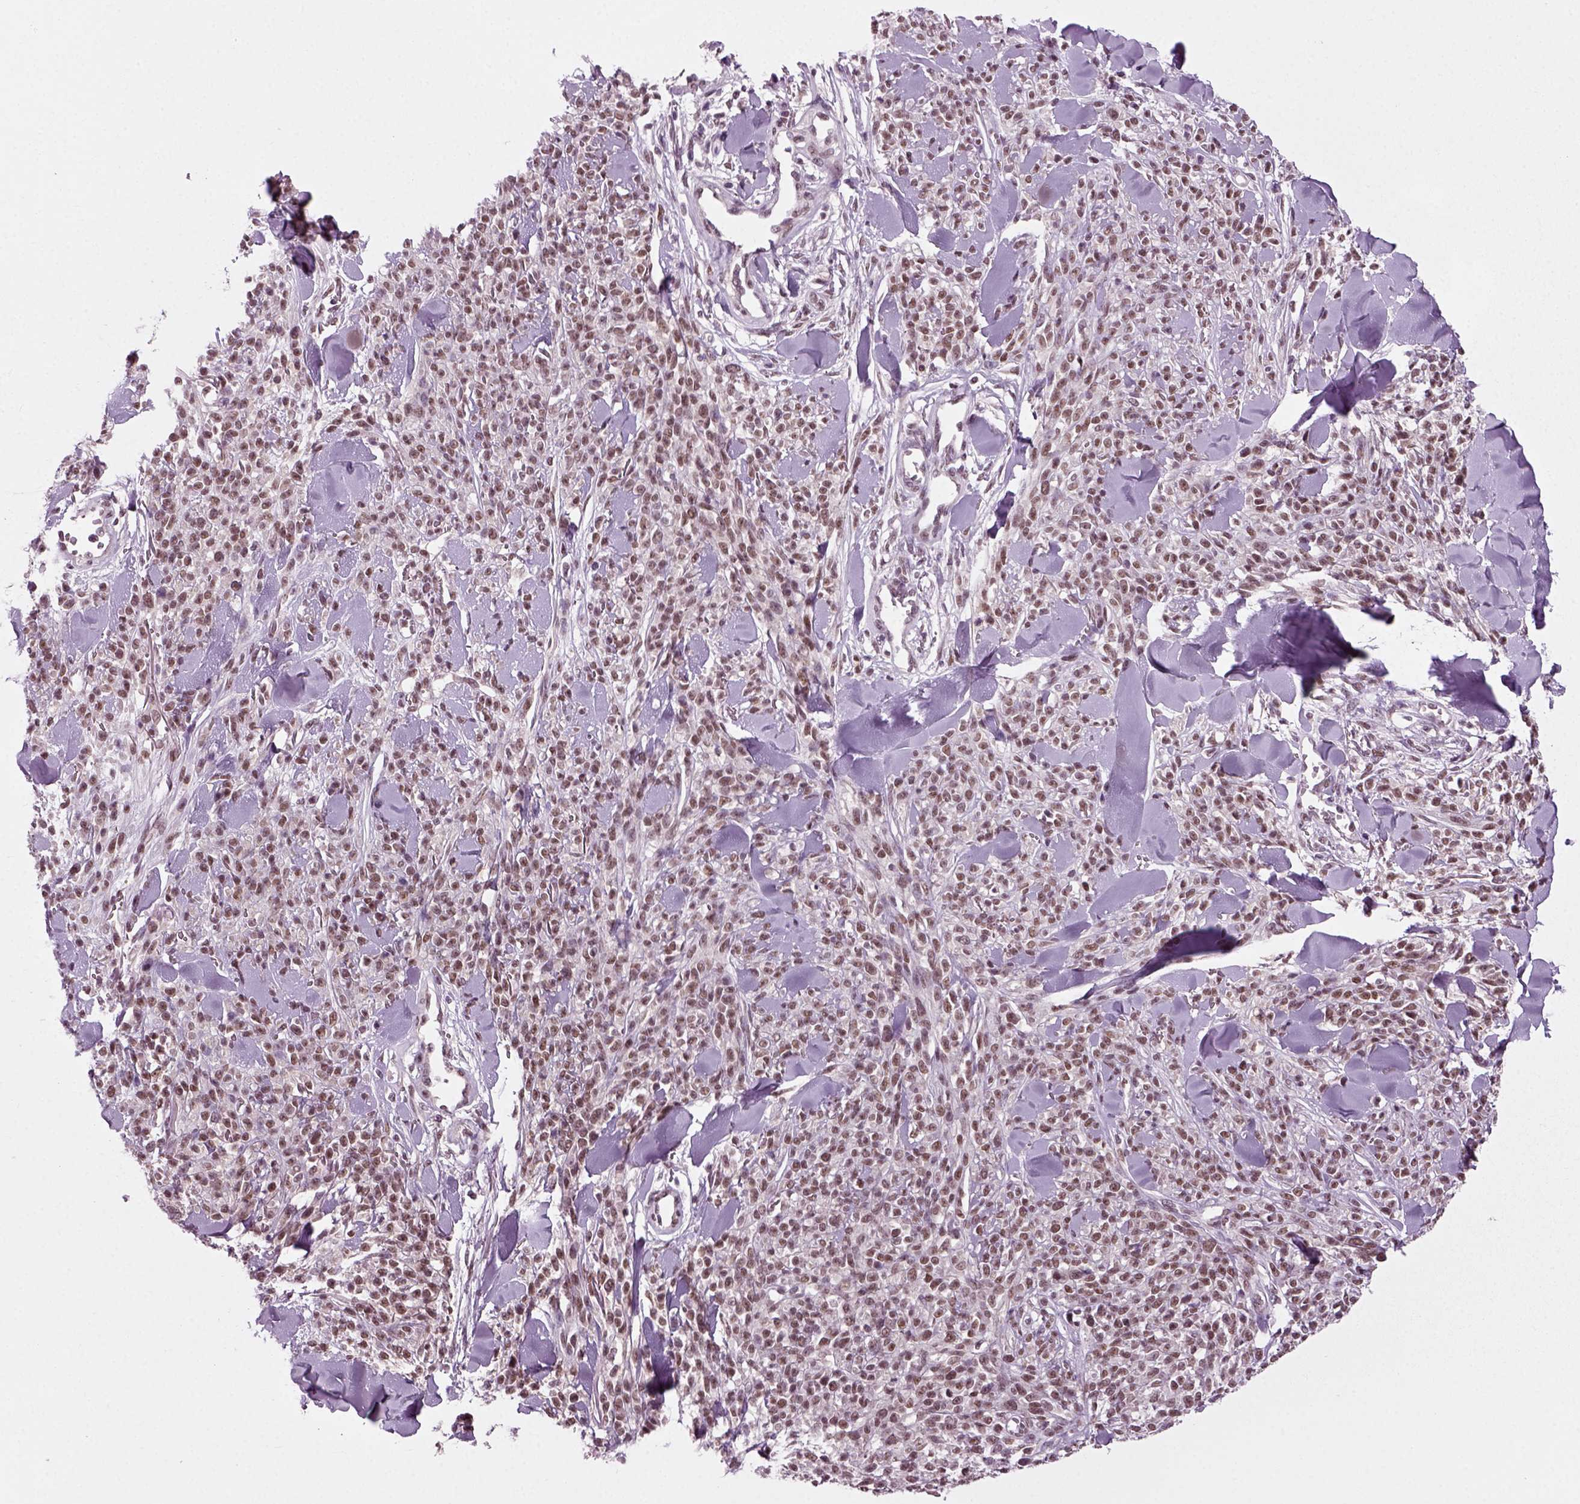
{"staining": {"intensity": "moderate", "quantity": ">75%", "location": "nuclear"}, "tissue": "melanoma", "cell_type": "Tumor cells", "image_type": "cancer", "snomed": [{"axis": "morphology", "description": "Malignant melanoma, NOS"}, {"axis": "topography", "description": "Skin"}, {"axis": "topography", "description": "Skin of trunk"}], "caption": "Immunohistochemistry (IHC) (DAB) staining of human melanoma reveals moderate nuclear protein expression in about >75% of tumor cells.", "gene": "RCOR3", "patient": {"sex": "male", "age": 74}}